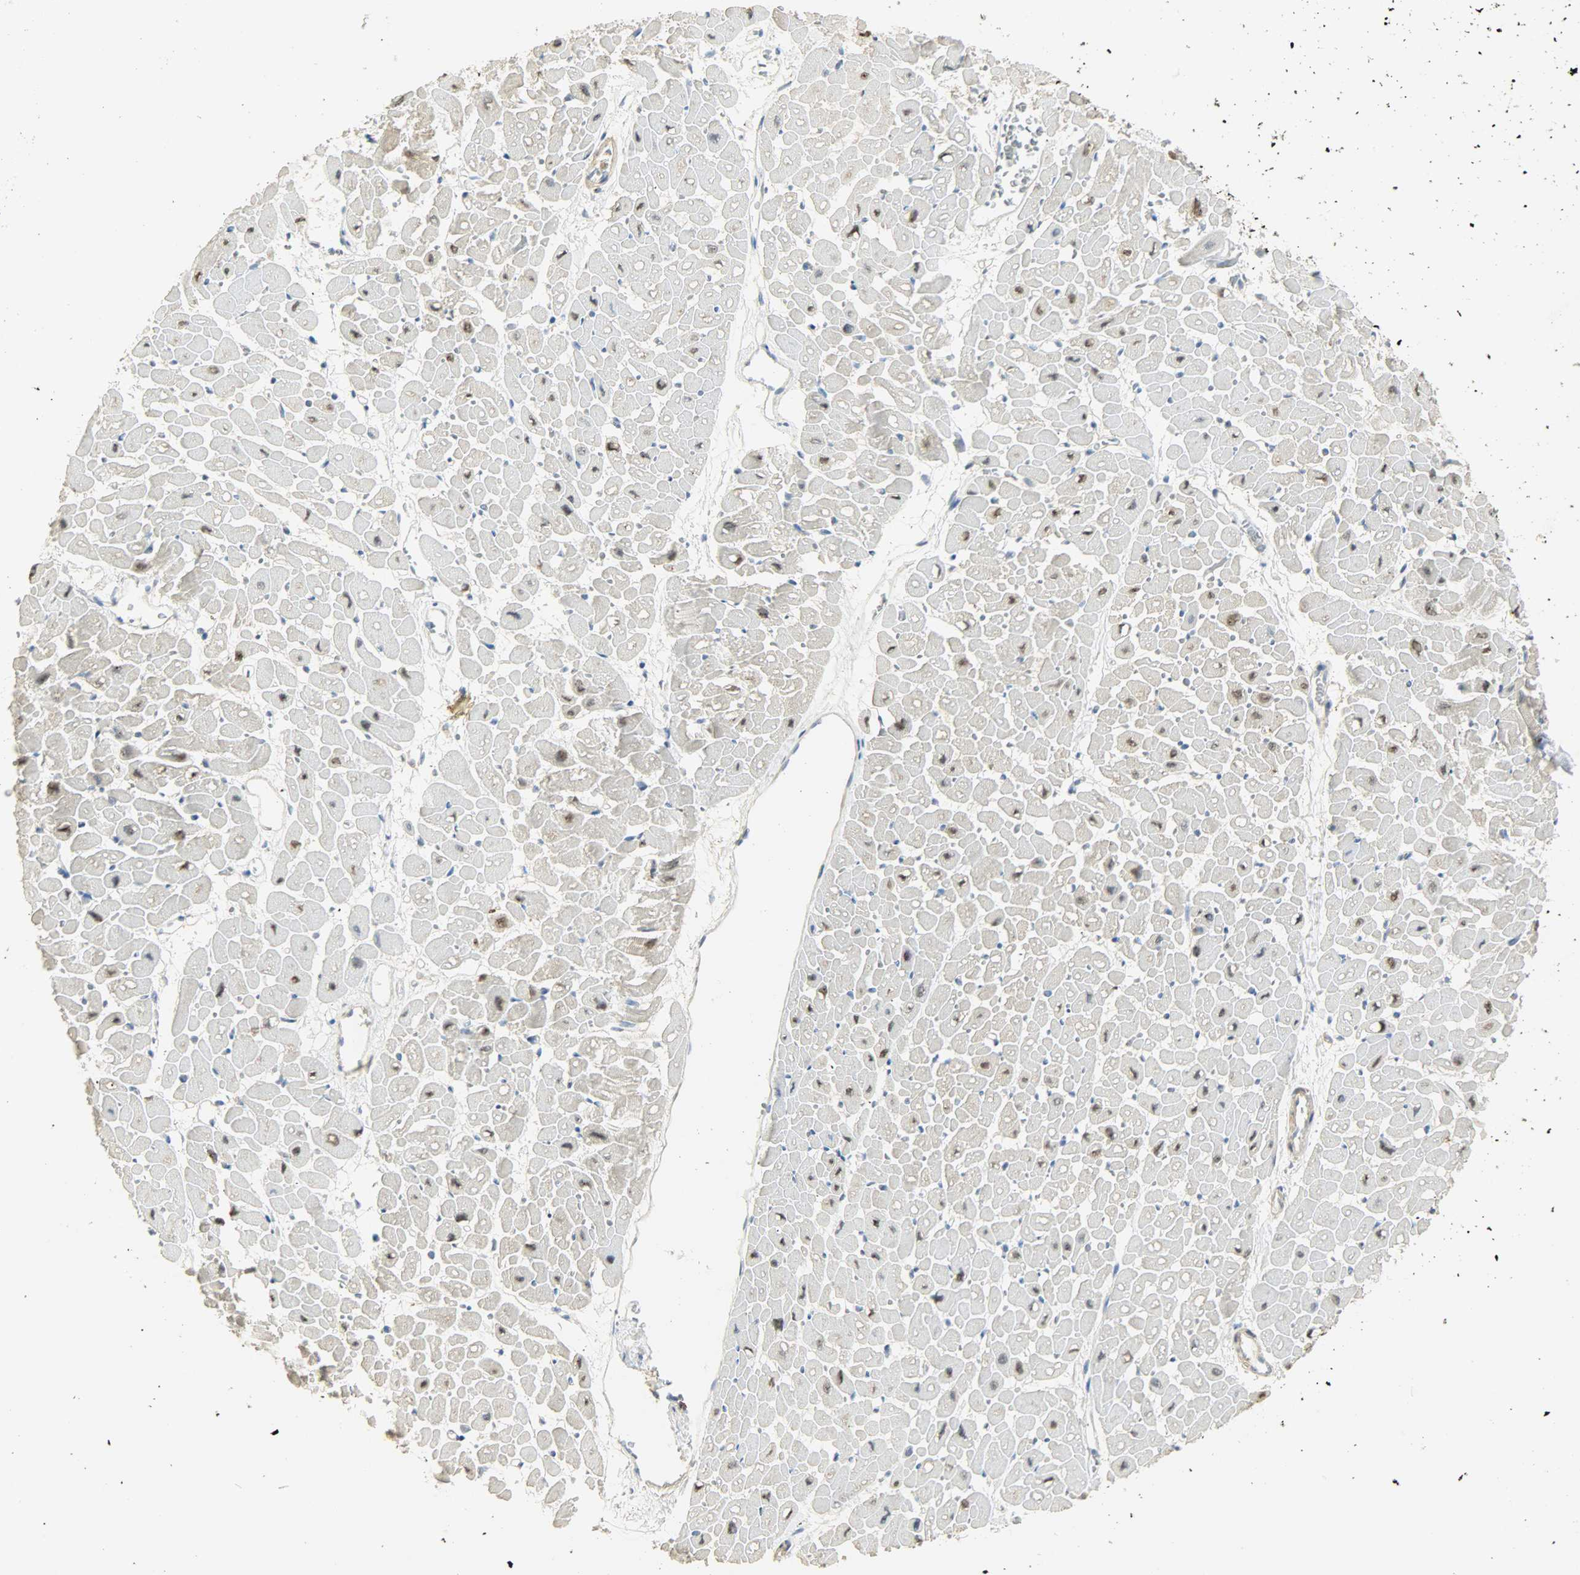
{"staining": {"intensity": "moderate", "quantity": "<25%", "location": "nuclear"}, "tissue": "heart muscle", "cell_type": "Cardiomyocytes", "image_type": "normal", "snomed": [{"axis": "morphology", "description": "Normal tissue, NOS"}, {"axis": "topography", "description": "Heart"}], "caption": "Protein analysis of unremarkable heart muscle displays moderate nuclear staining in about <25% of cardiomyocytes.", "gene": "USP13", "patient": {"sex": "male", "age": 45}}